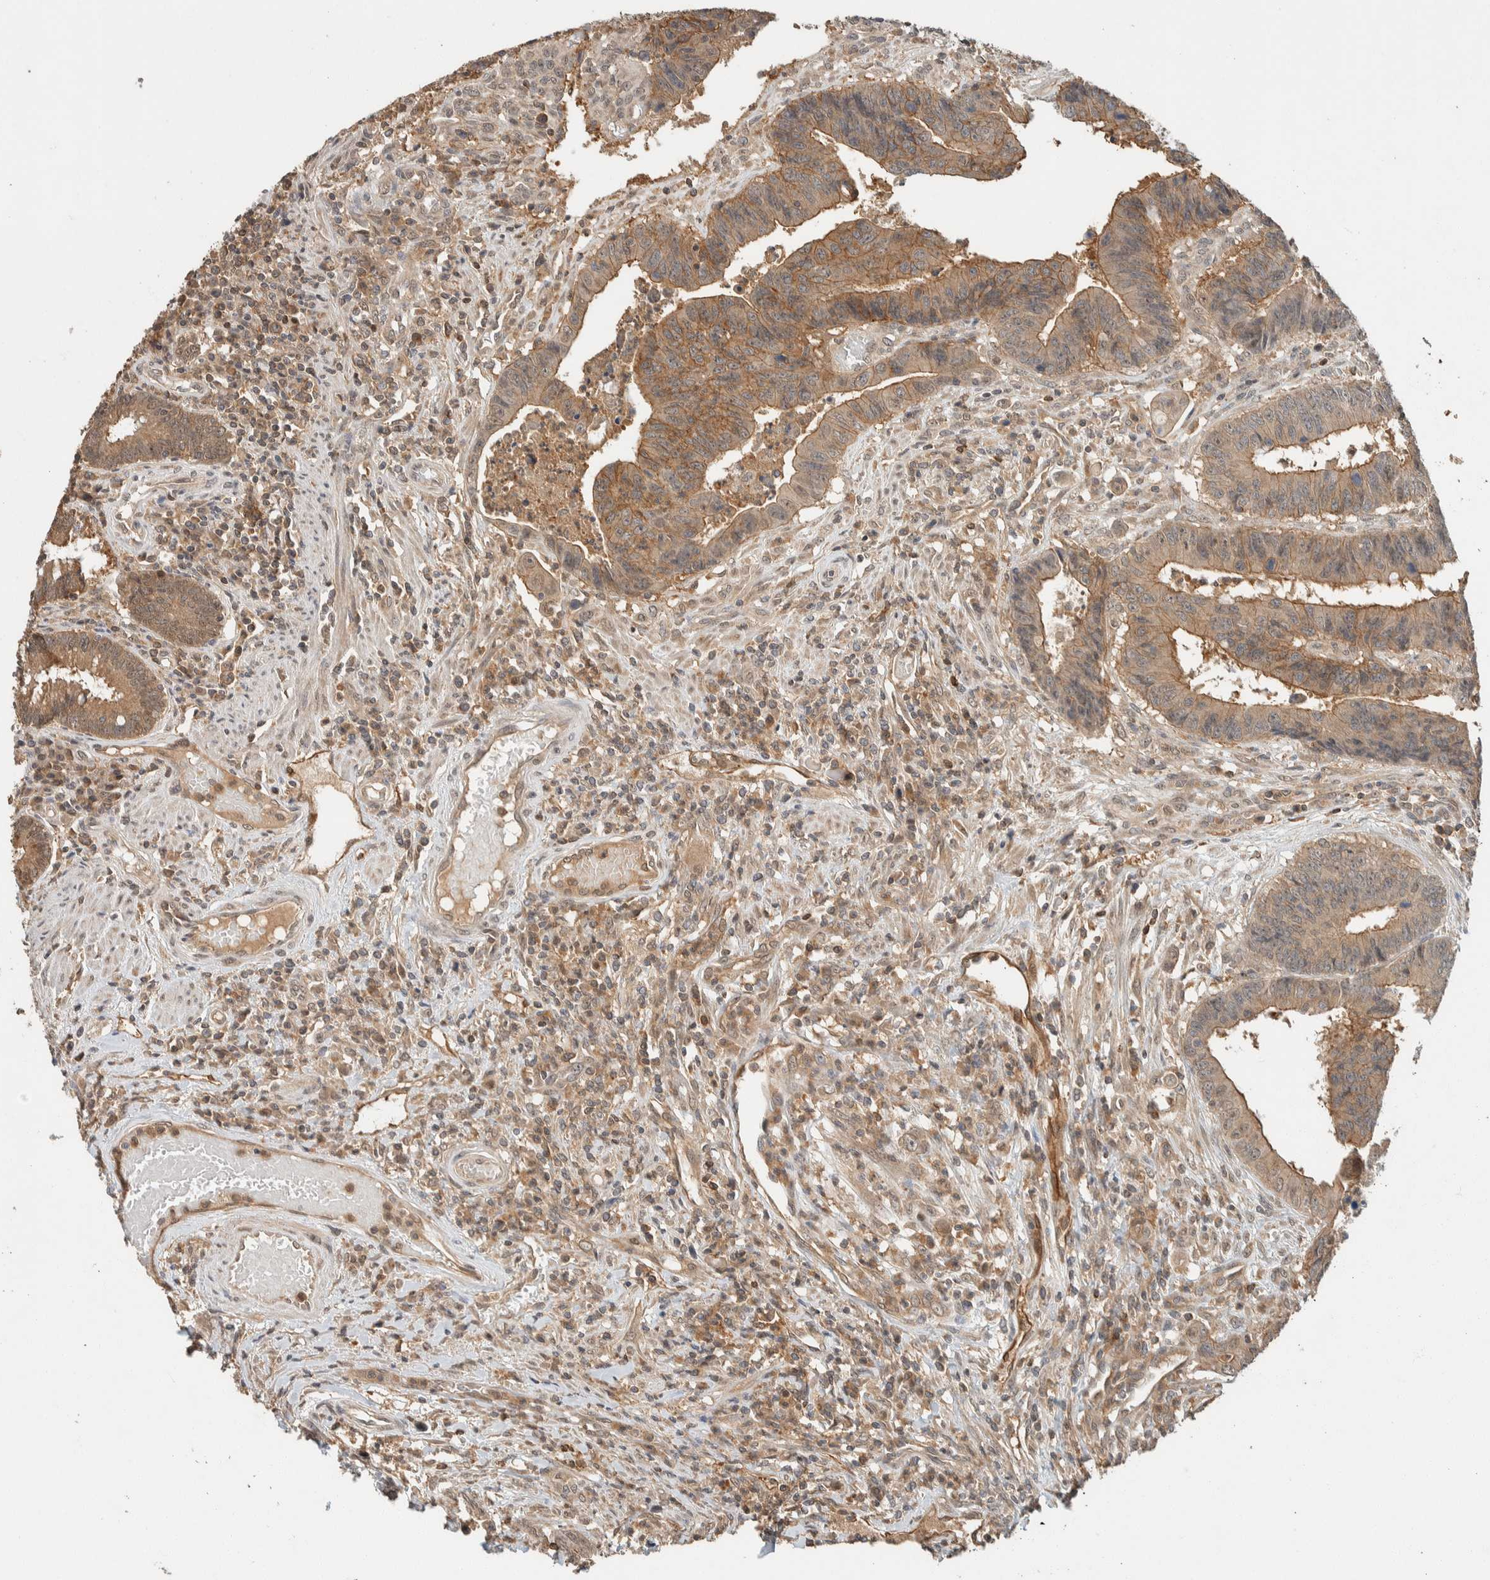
{"staining": {"intensity": "moderate", "quantity": ">75%", "location": "cytoplasmic/membranous,nuclear"}, "tissue": "colorectal cancer", "cell_type": "Tumor cells", "image_type": "cancer", "snomed": [{"axis": "morphology", "description": "Adenocarcinoma, NOS"}, {"axis": "topography", "description": "Rectum"}], "caption": "Immunohistochemical staining of colorectal adenocarcinoma exhibits moderate cytoplasmic/membranous and nuclear protein expression in approximately >75% of tumor cells. (DAB IHC with brightfield microscopy, high magnification).", "gene": "ZNF567", "patient": {"sex": "male", "age": 84}}